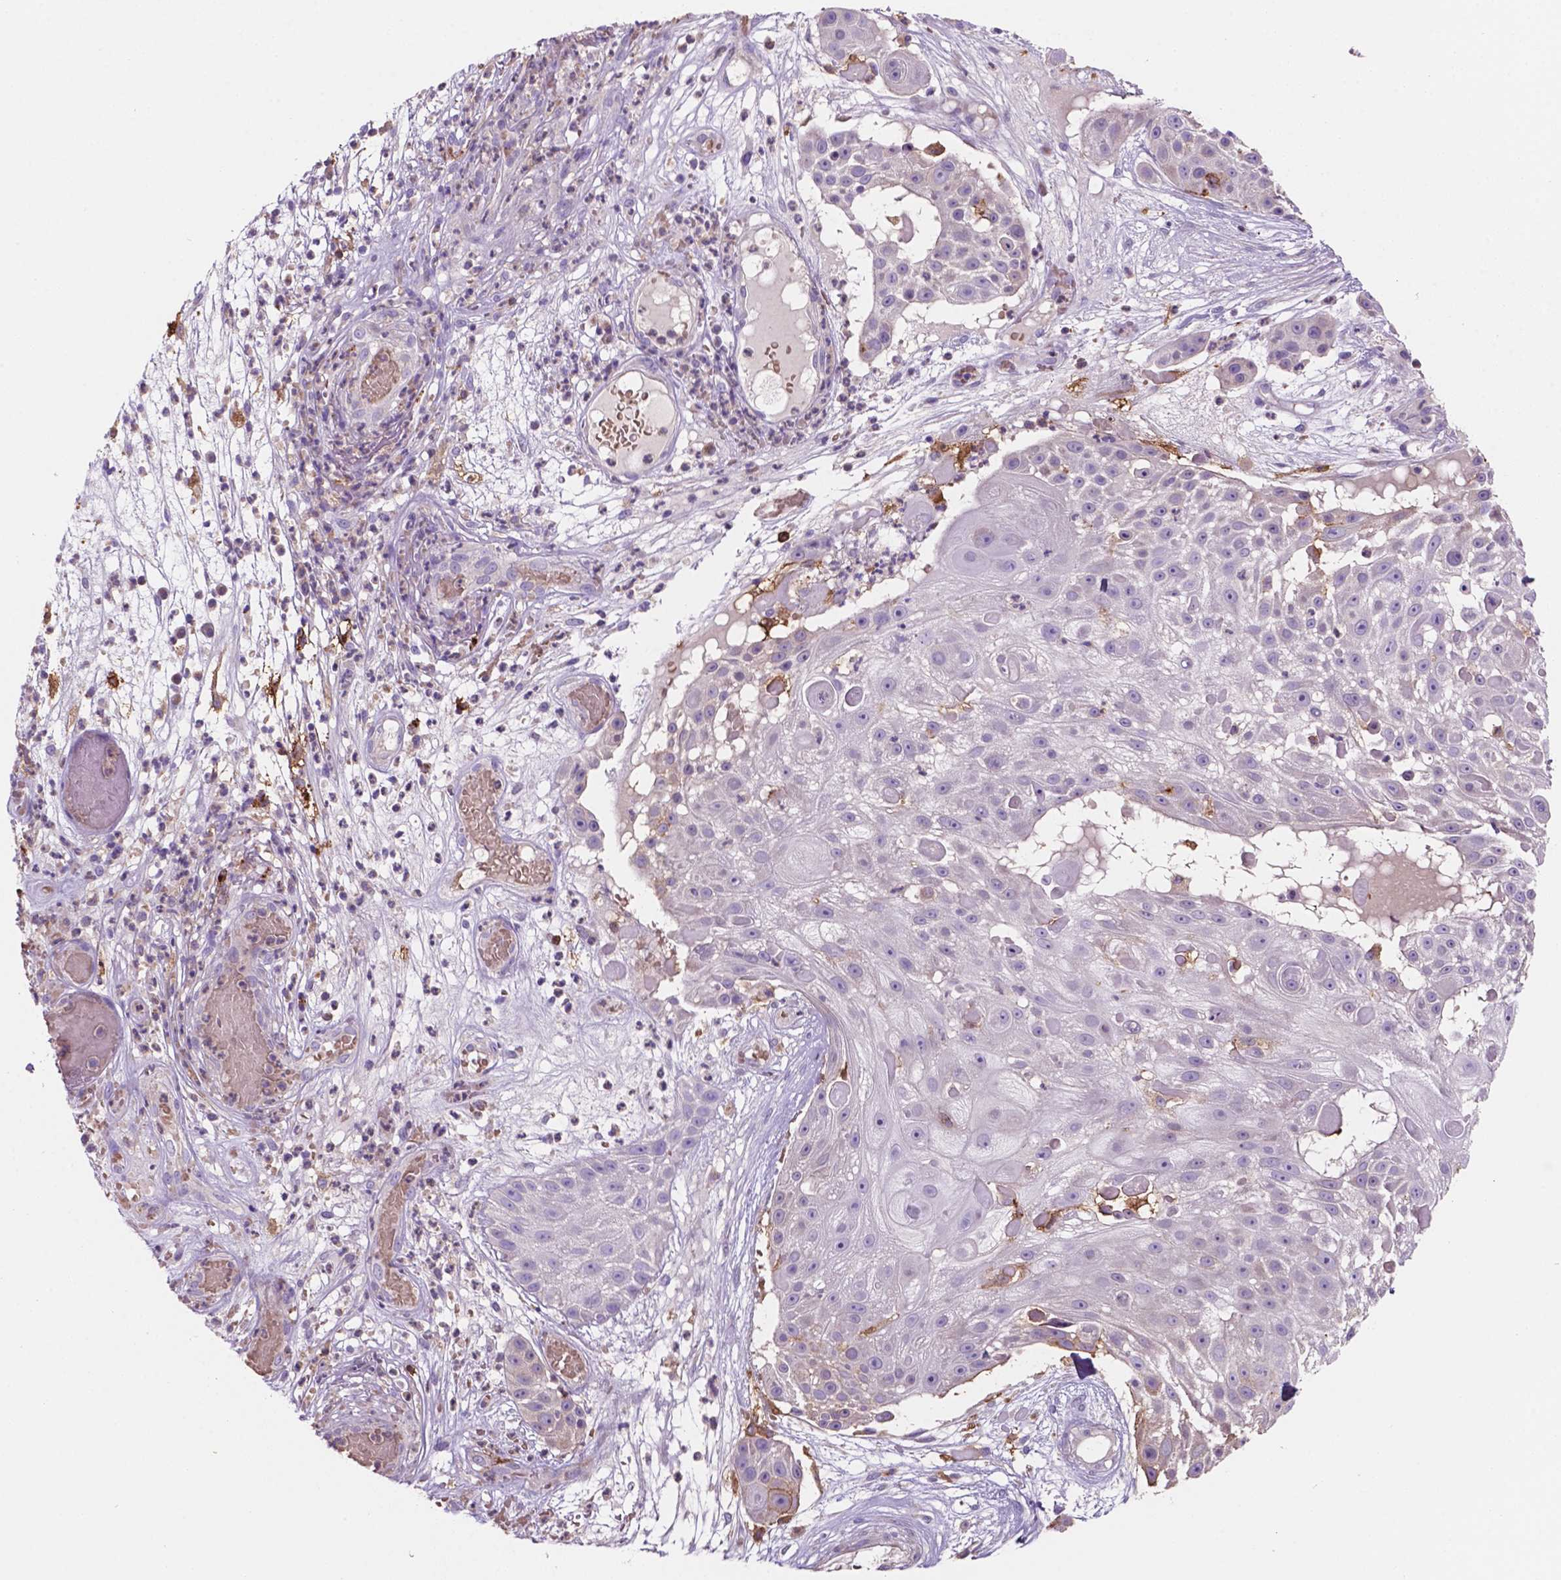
{"staining": {"intensity": "negative", "quantity": "none", "location": "none"}, "tissue": "skin cancer", "cell_type": "Tumor cells", "image_type": "cancer", "snomed": [{"axis": "morphology", "description": "Squamous cell carcinoma, NOS"}, {"axis": "topography", "description": "Skin"}], "caption": "Tumor cells are negative for brown protein staining in skin squamous cell carcinoma.", "gene": "MKRN2OS", "patient": {"sex": "female", "age": 86}}